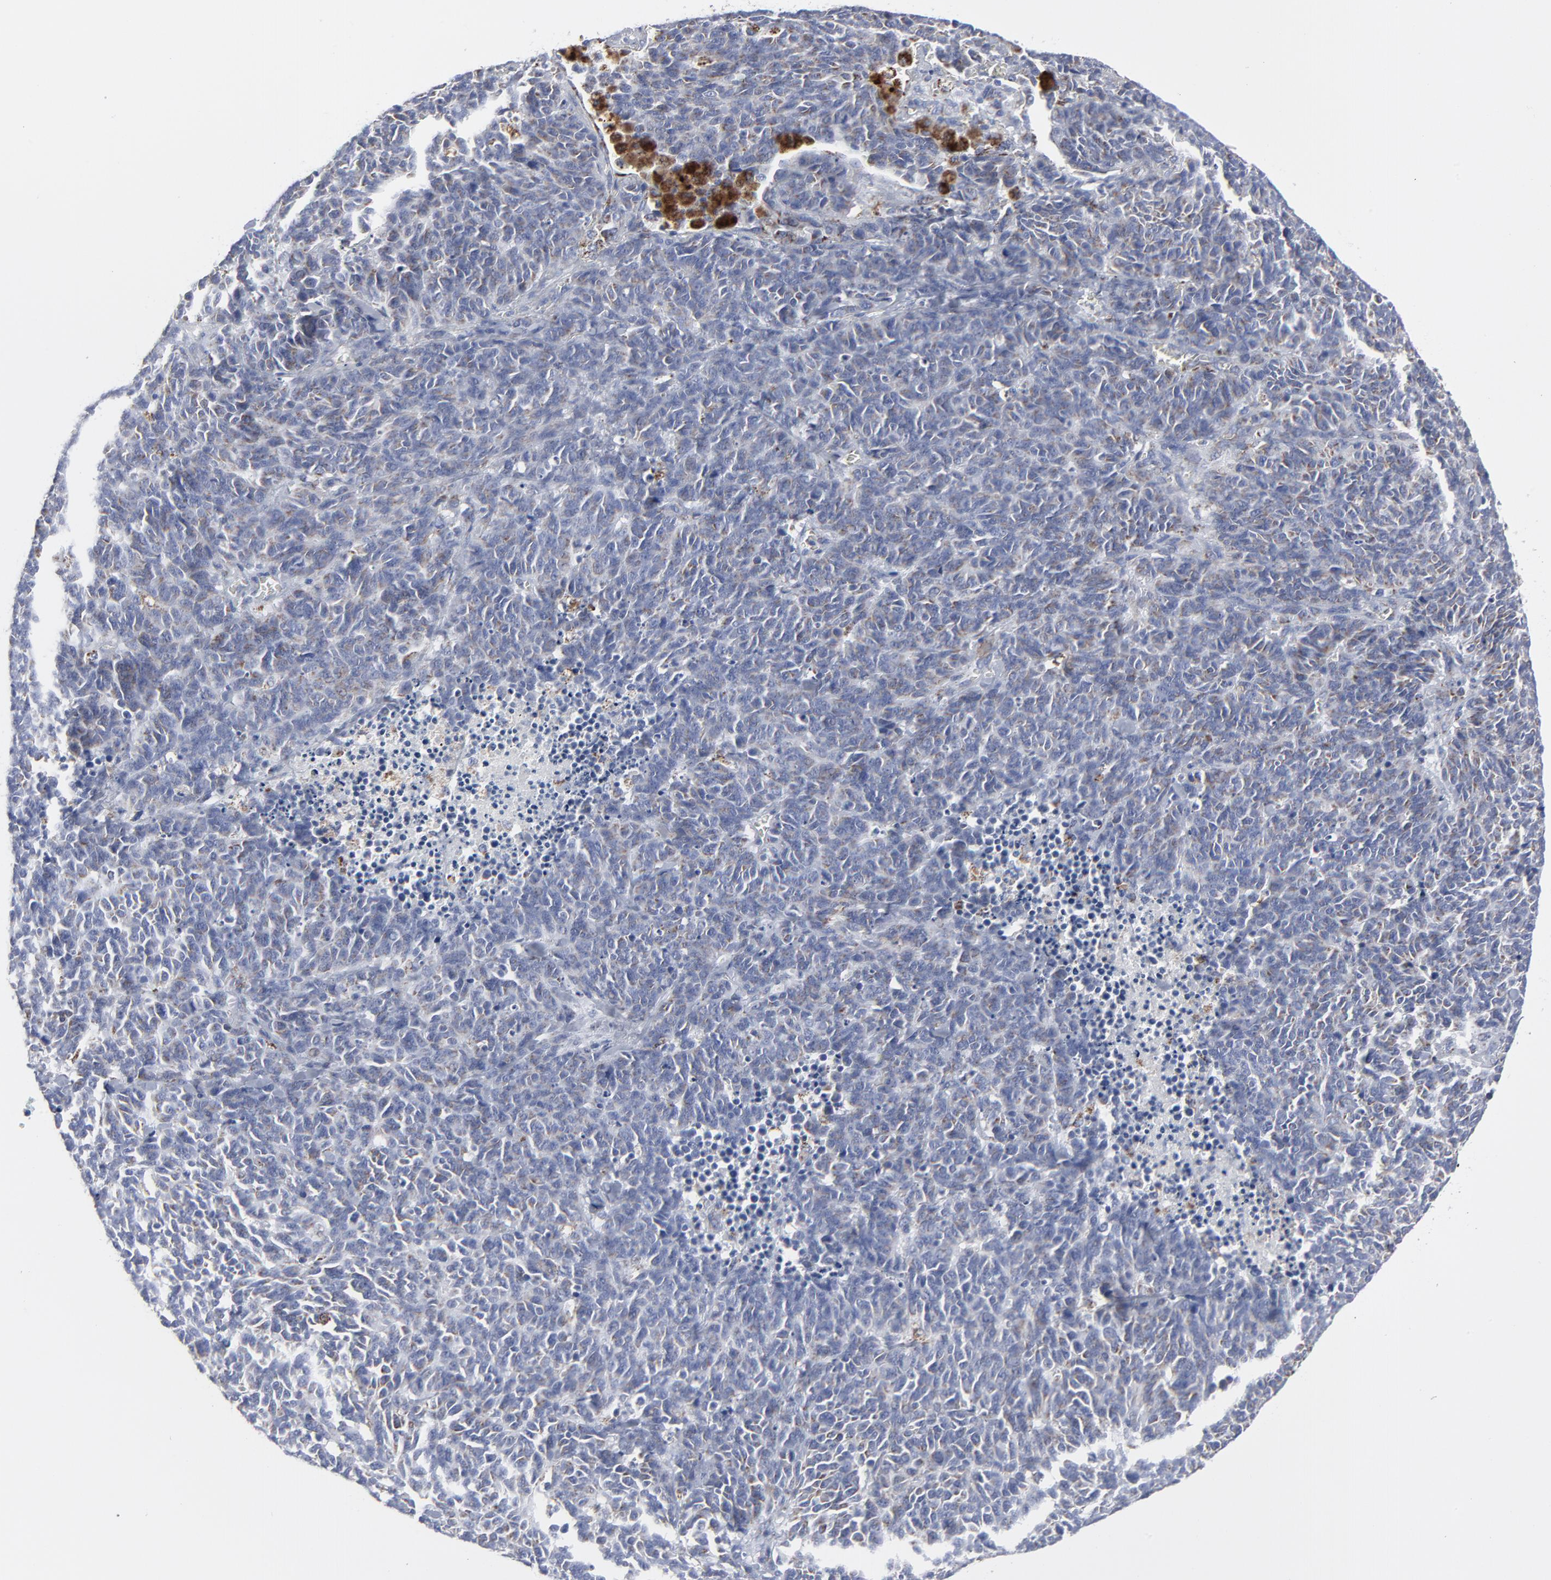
{"staining": {"intensity": "negative", "quantity": "none", "location": "none"}, "tissue": "lung cancer", "cell_type": "Tumor cells", "image_type": "cancer", "snomed": [{"axis": "morphology", "description": "Neoplasm, malignant, NOS"}, {"axis": "topography", "description": "Lung"}], "caption": "Lung neoplasm (malignant) was stained to show a protein in brown. There is no significant staining in tumor cells.", "gene": "TXNRD2", "patient": {"sex": "female", "age": 58}}